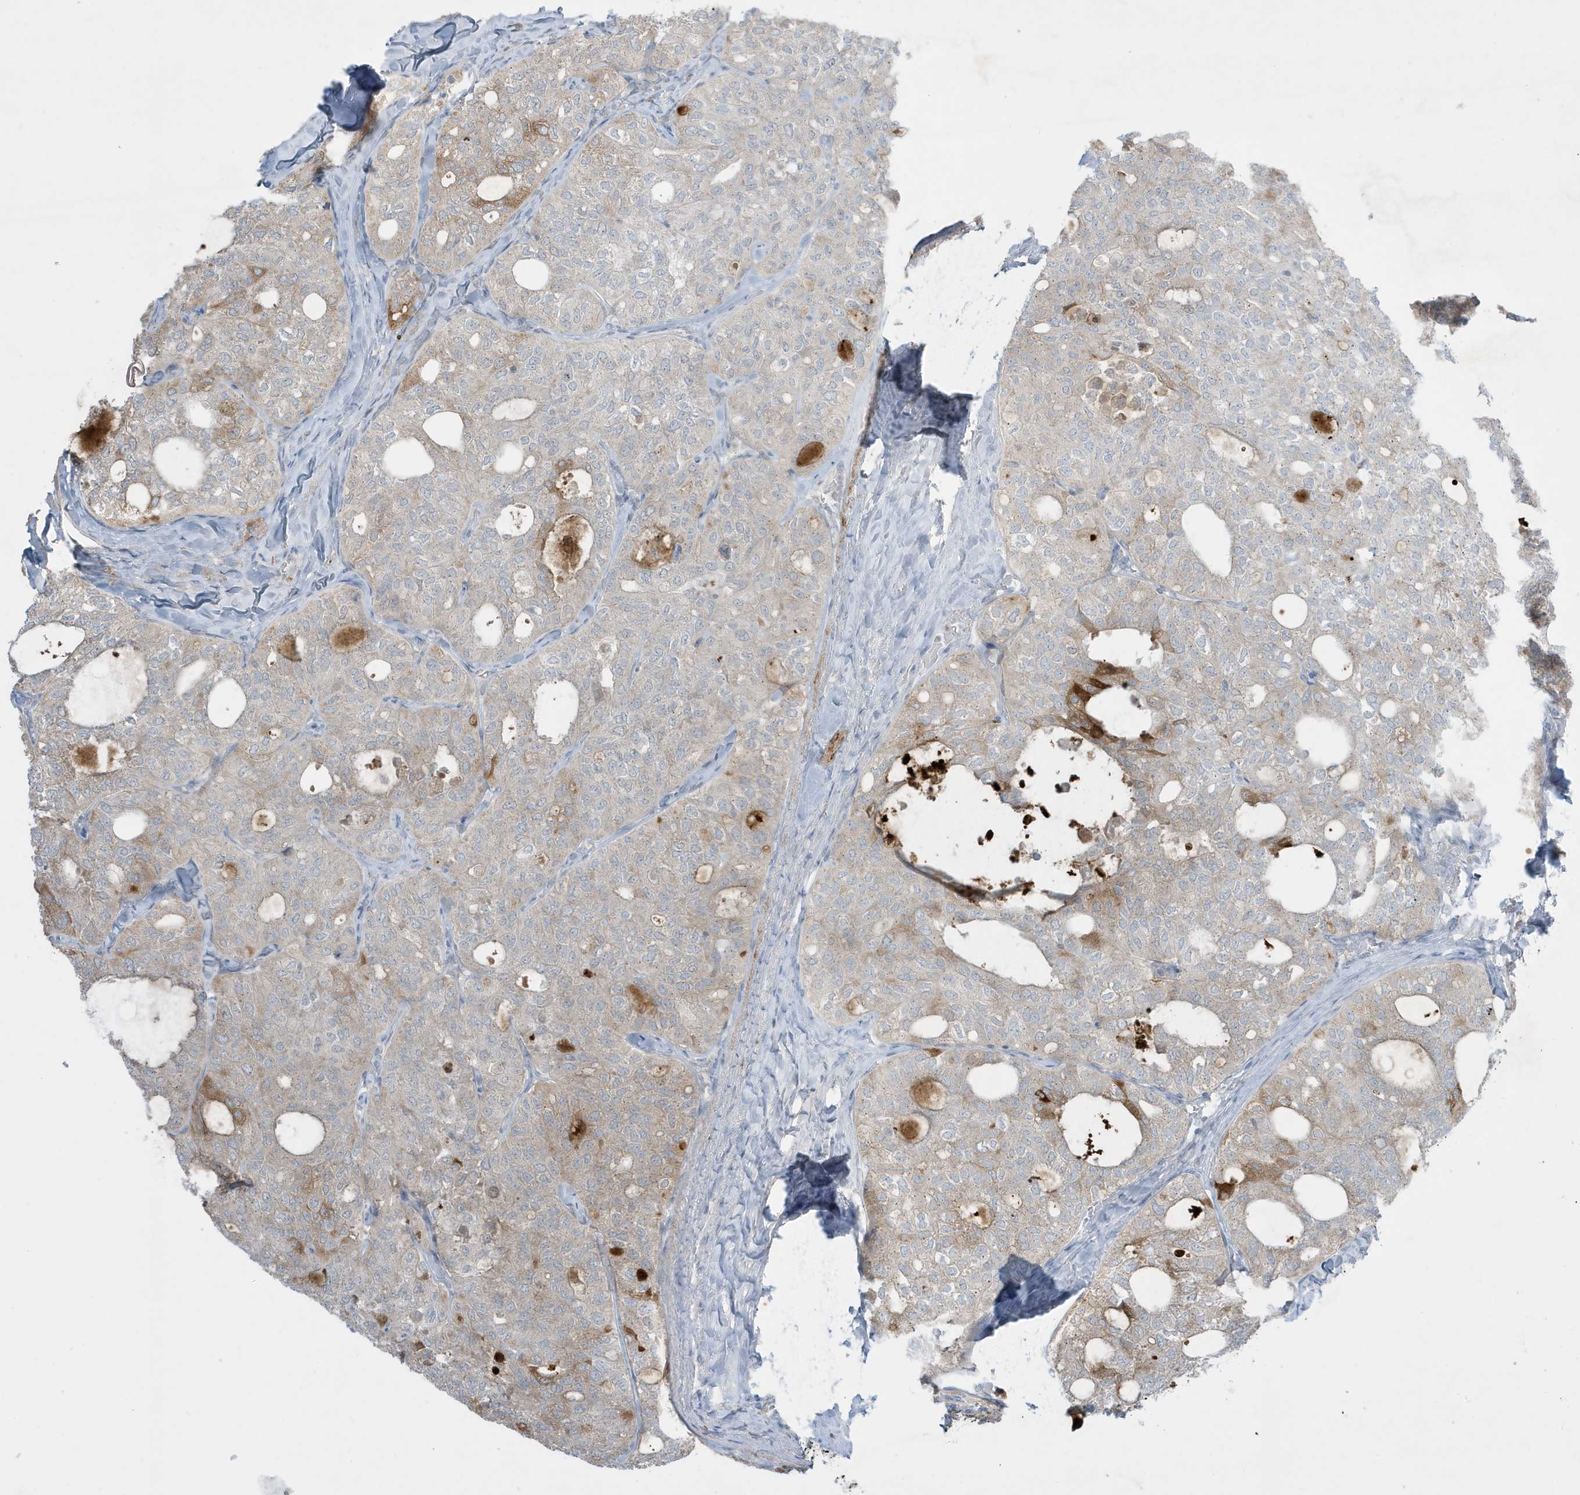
{"staining": {"intensity": "moderate", "quantity": "<25%", "location": "cytoplasmic/membranous"}, "tissue": "thyroid cancer", "cell_type": "Tumor cells", "image_type": "cancer", "snomed": [{"axis": "morphology", "description": "Follicular adenoma carcinoma, NOS"}, {"axis": "topography", "description": "Thyroid gland"}], "caption": "Protein expression analysis of human thyroid follicular adenoma carcinoma reveals moderate cytoplasmic/membranous expression in about <25% of tumor cells.", "gene": "FNDC1", "patient": {"sex": "male", "age": 75}}